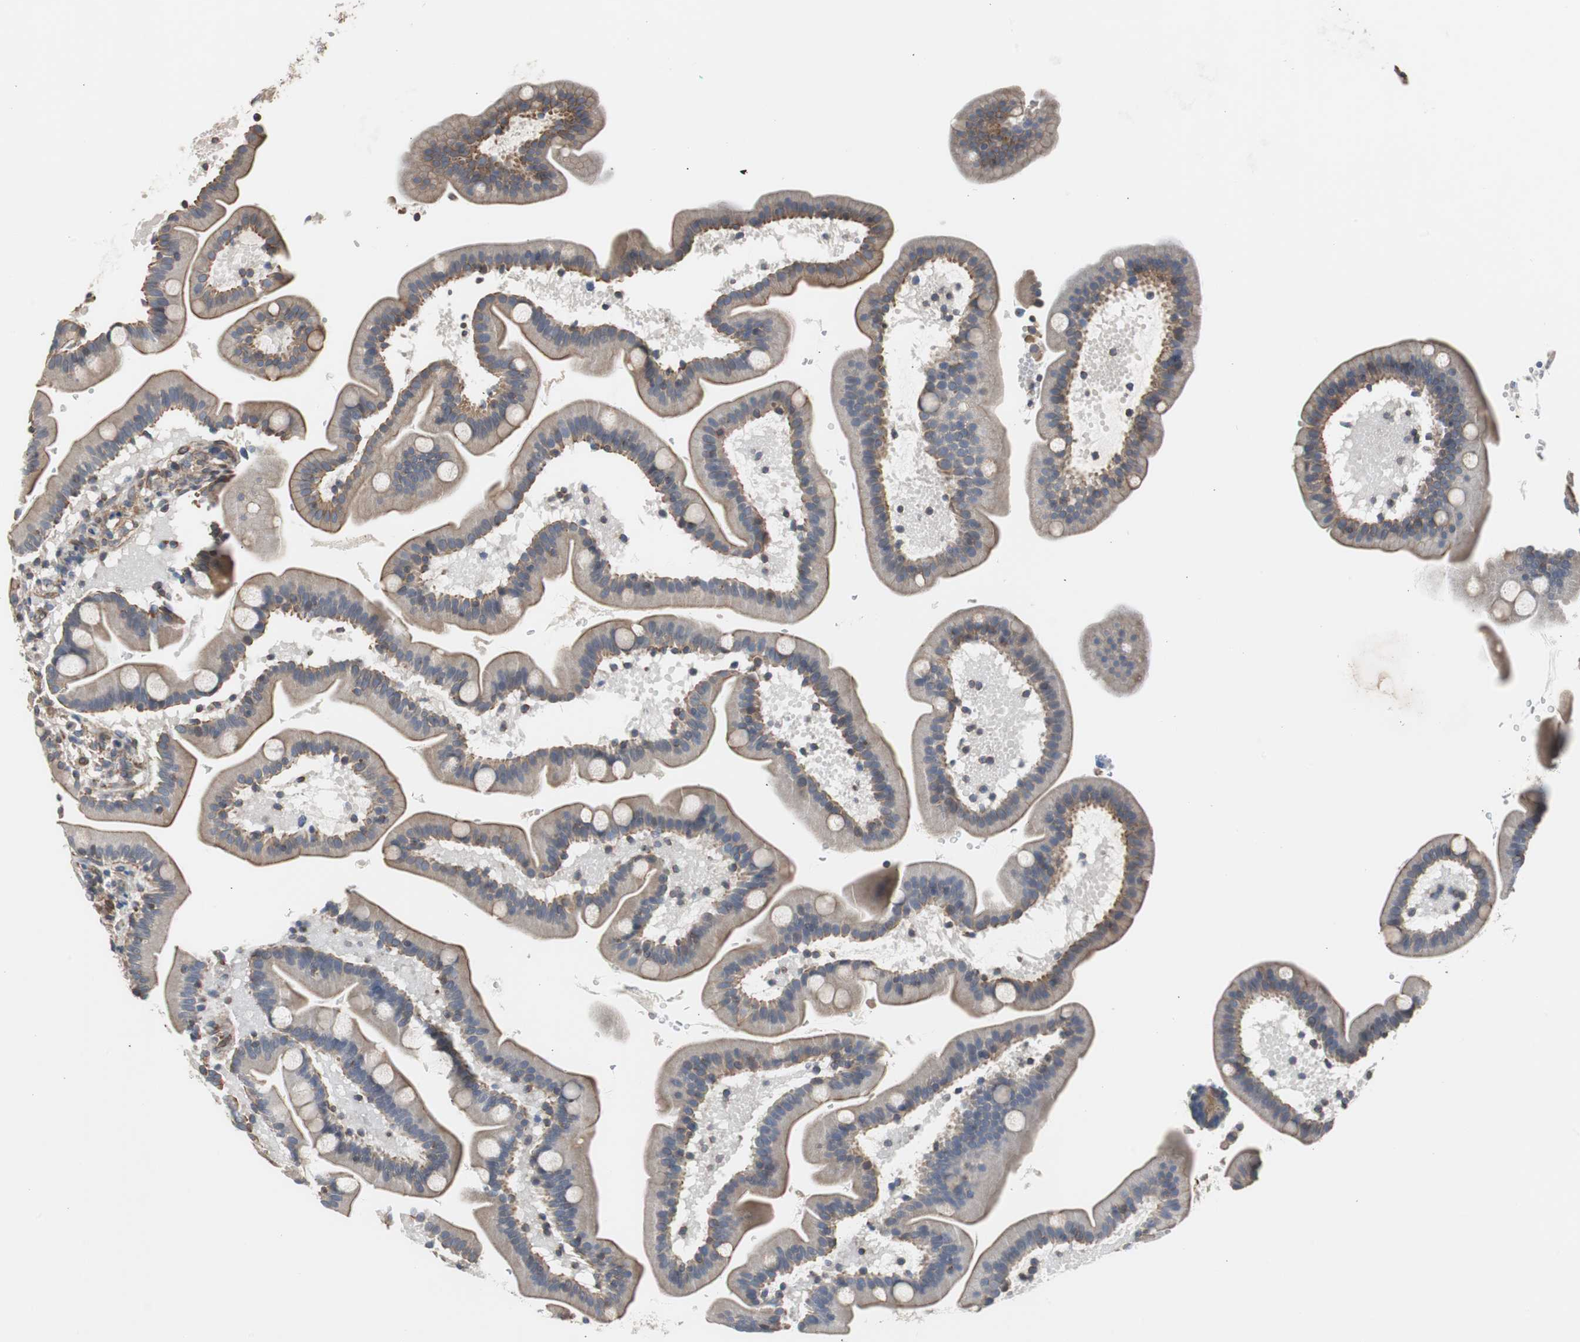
{"staining": {"intensity": "strong", "quantity": "25%-75%", "location": "cytoplasmic/membranous"}, "tissue": "duodenum", "cell_type": "Glandular cells", "image_type": "normal", "snomed": [{"axis": "morphology", "description": "Normal tissue, NOS"}, {"axis": "topography", "description": "Duodenum"}], "caption": "Brown immunohistochemical staining in benign human duodenum reveals strong cytoplasmic/membranous positivity in approximately 25%-75% of glandular cells.", "gene": "KIF3B", "patient": {"sex": "male", "age": 54}}